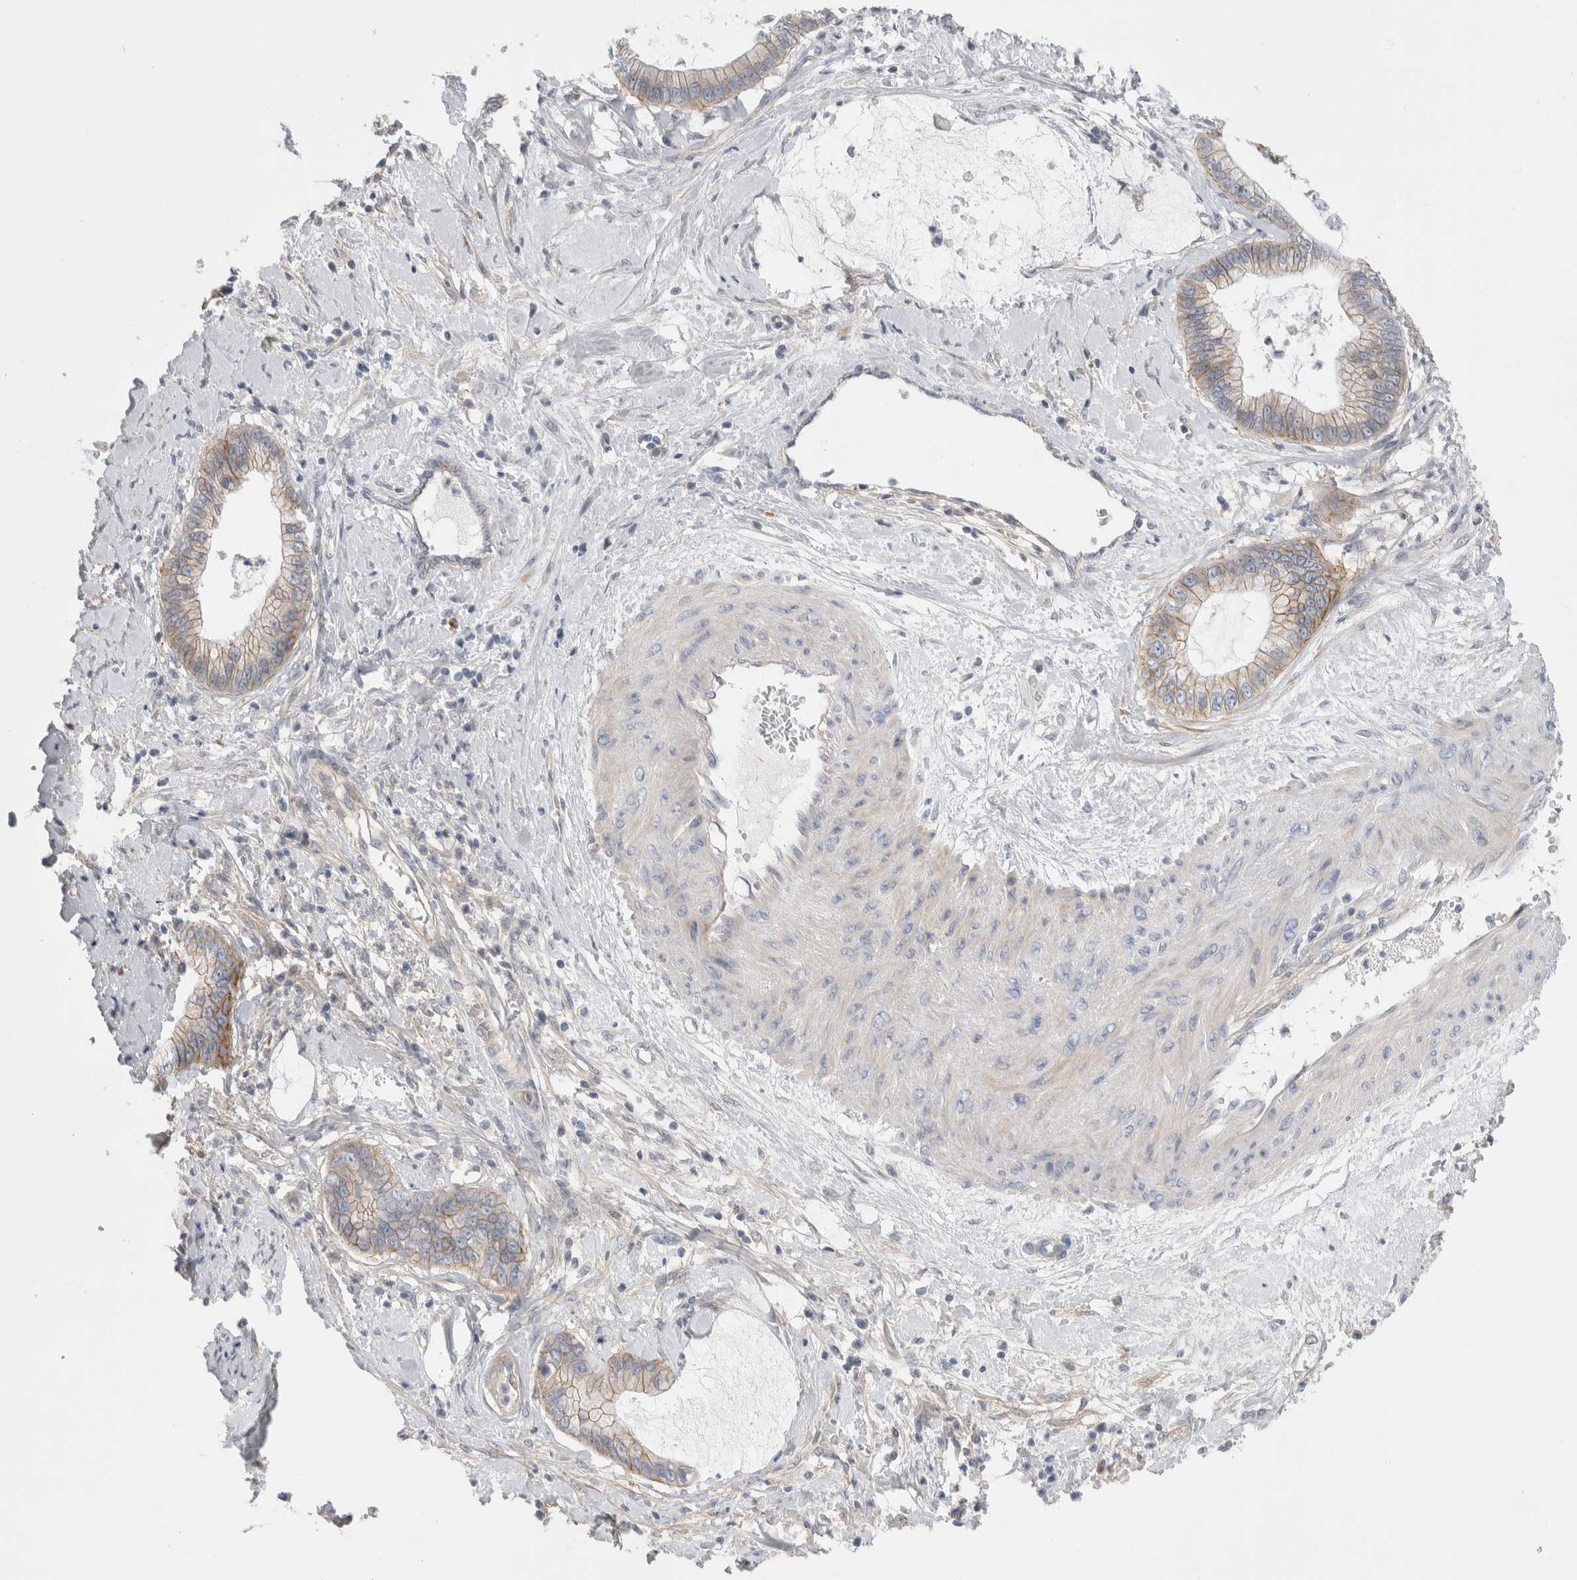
{"staining": {"intensity": "moderate", "quantity": ">75%", "location": "cytoplasmic/membranous"}, "tissue": "cervical cancer", "cell_type": "Tumor cells", "image_type": "cancer", "snomed": [{"axis": "morphology", "description": "Adenocarcinoma, NOS"}, {"axis": "topography", "description": "Cervix"}], "caption": "Immunohistochemistry histopathology image of neoplastic tissue: adenocarcinoma (cervical) stained using IHC shows medium levels of moderate protein expression localized specifically in the cytoplasmic/membranous of tumor cells, appearing as a cytoplasmic/membranous brown color.", "gene": "VANGL1", "patient": {"sex": "female", "age": 44}}